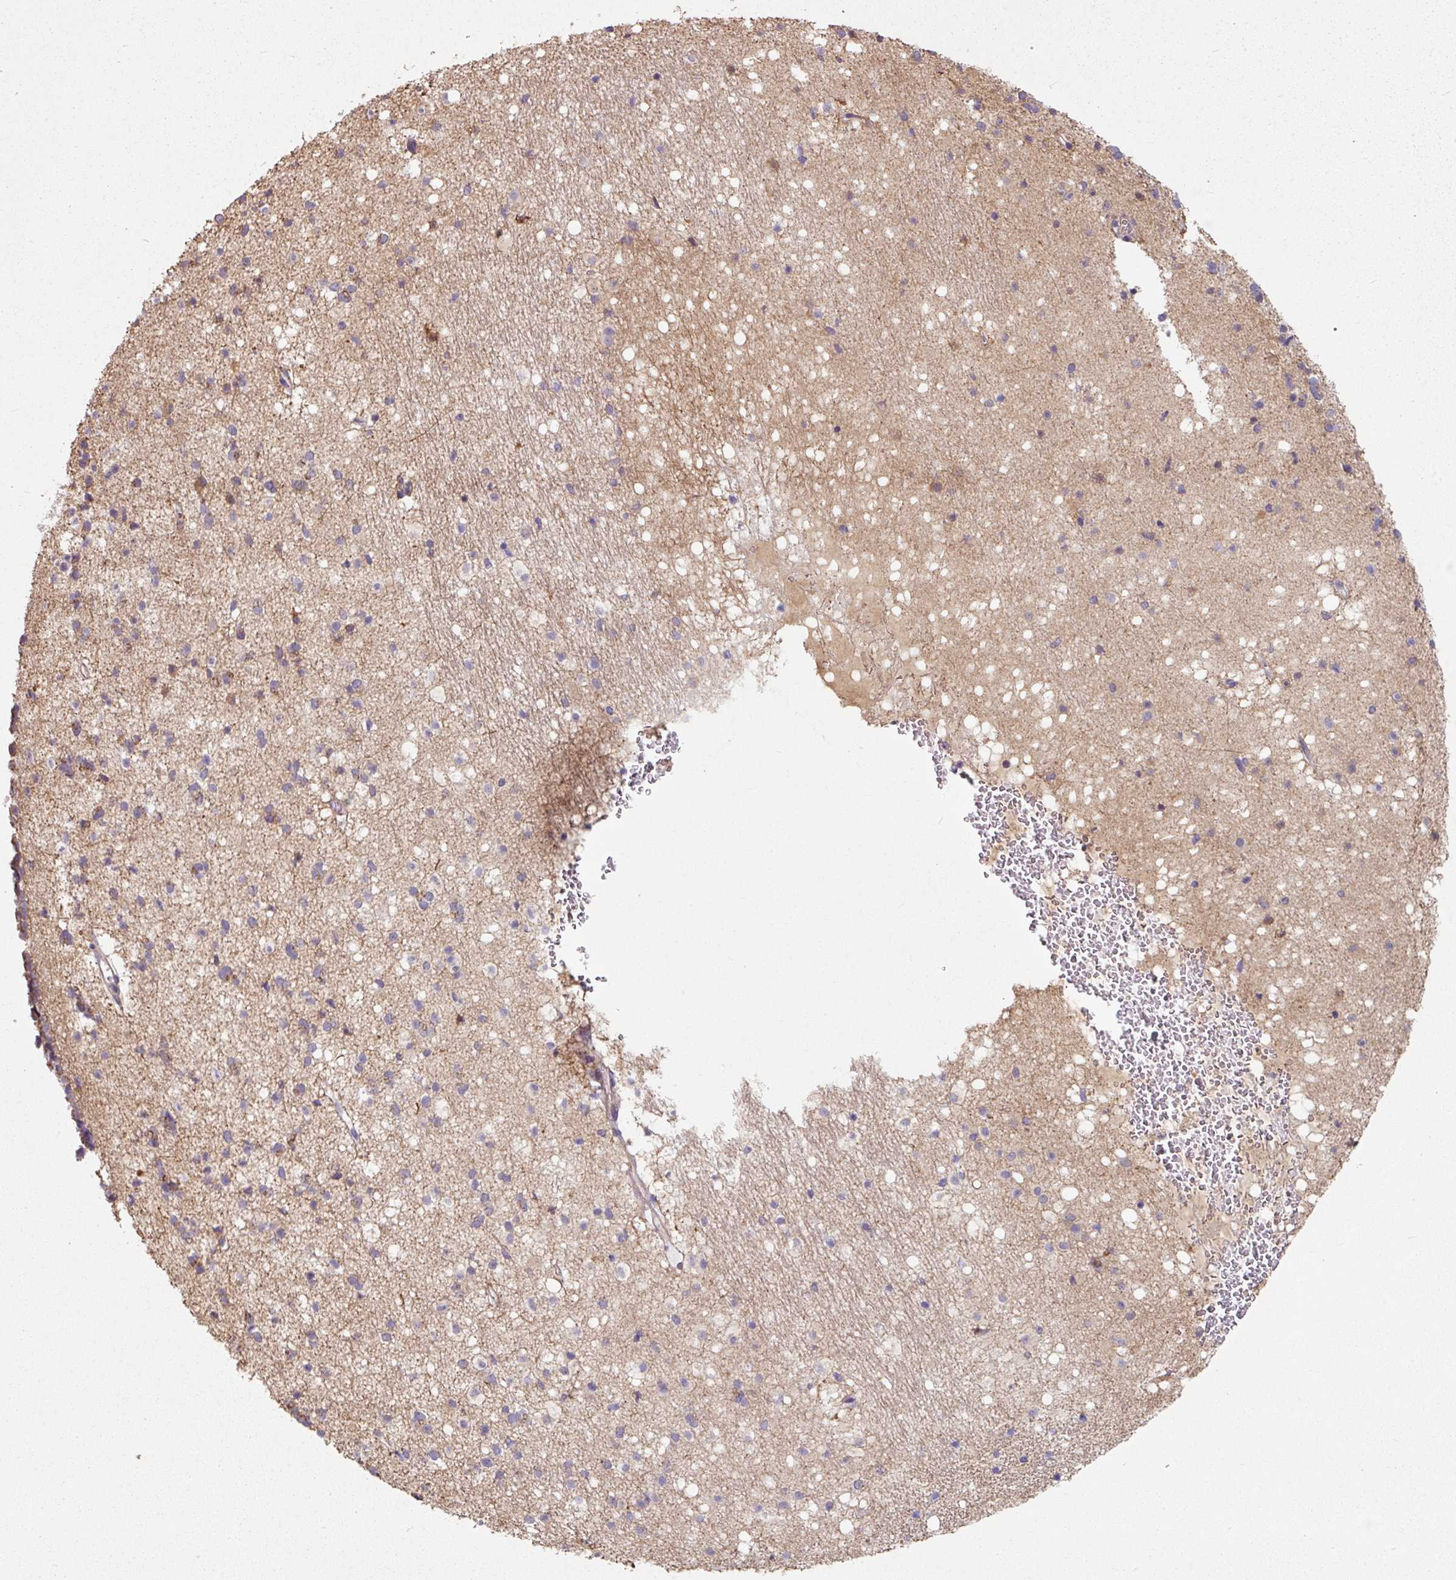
{"staining": {"intensity": "negative", "quantity": "none", "location": "none"}, "tissue": "caudate", "cell_type": "Glial cells", "image_type": "normal", "snomed": [{"axis": "morphology", "description": "Normal tissue, NOS"}, {"axis": "topography", "description": "Lateral ventricle wall"}], "caption": "Benign caudate was stained to show a protein in brown. There is no significant expression in glial cells. Brightfield microscopy of IHC stained with DAB (3,3'-diaminobenzidine) (brown) and hematoxylin (blue), captured at high magnification.", "gene": "C4orf48", "patient": {"sex": "male", "age": 37}}